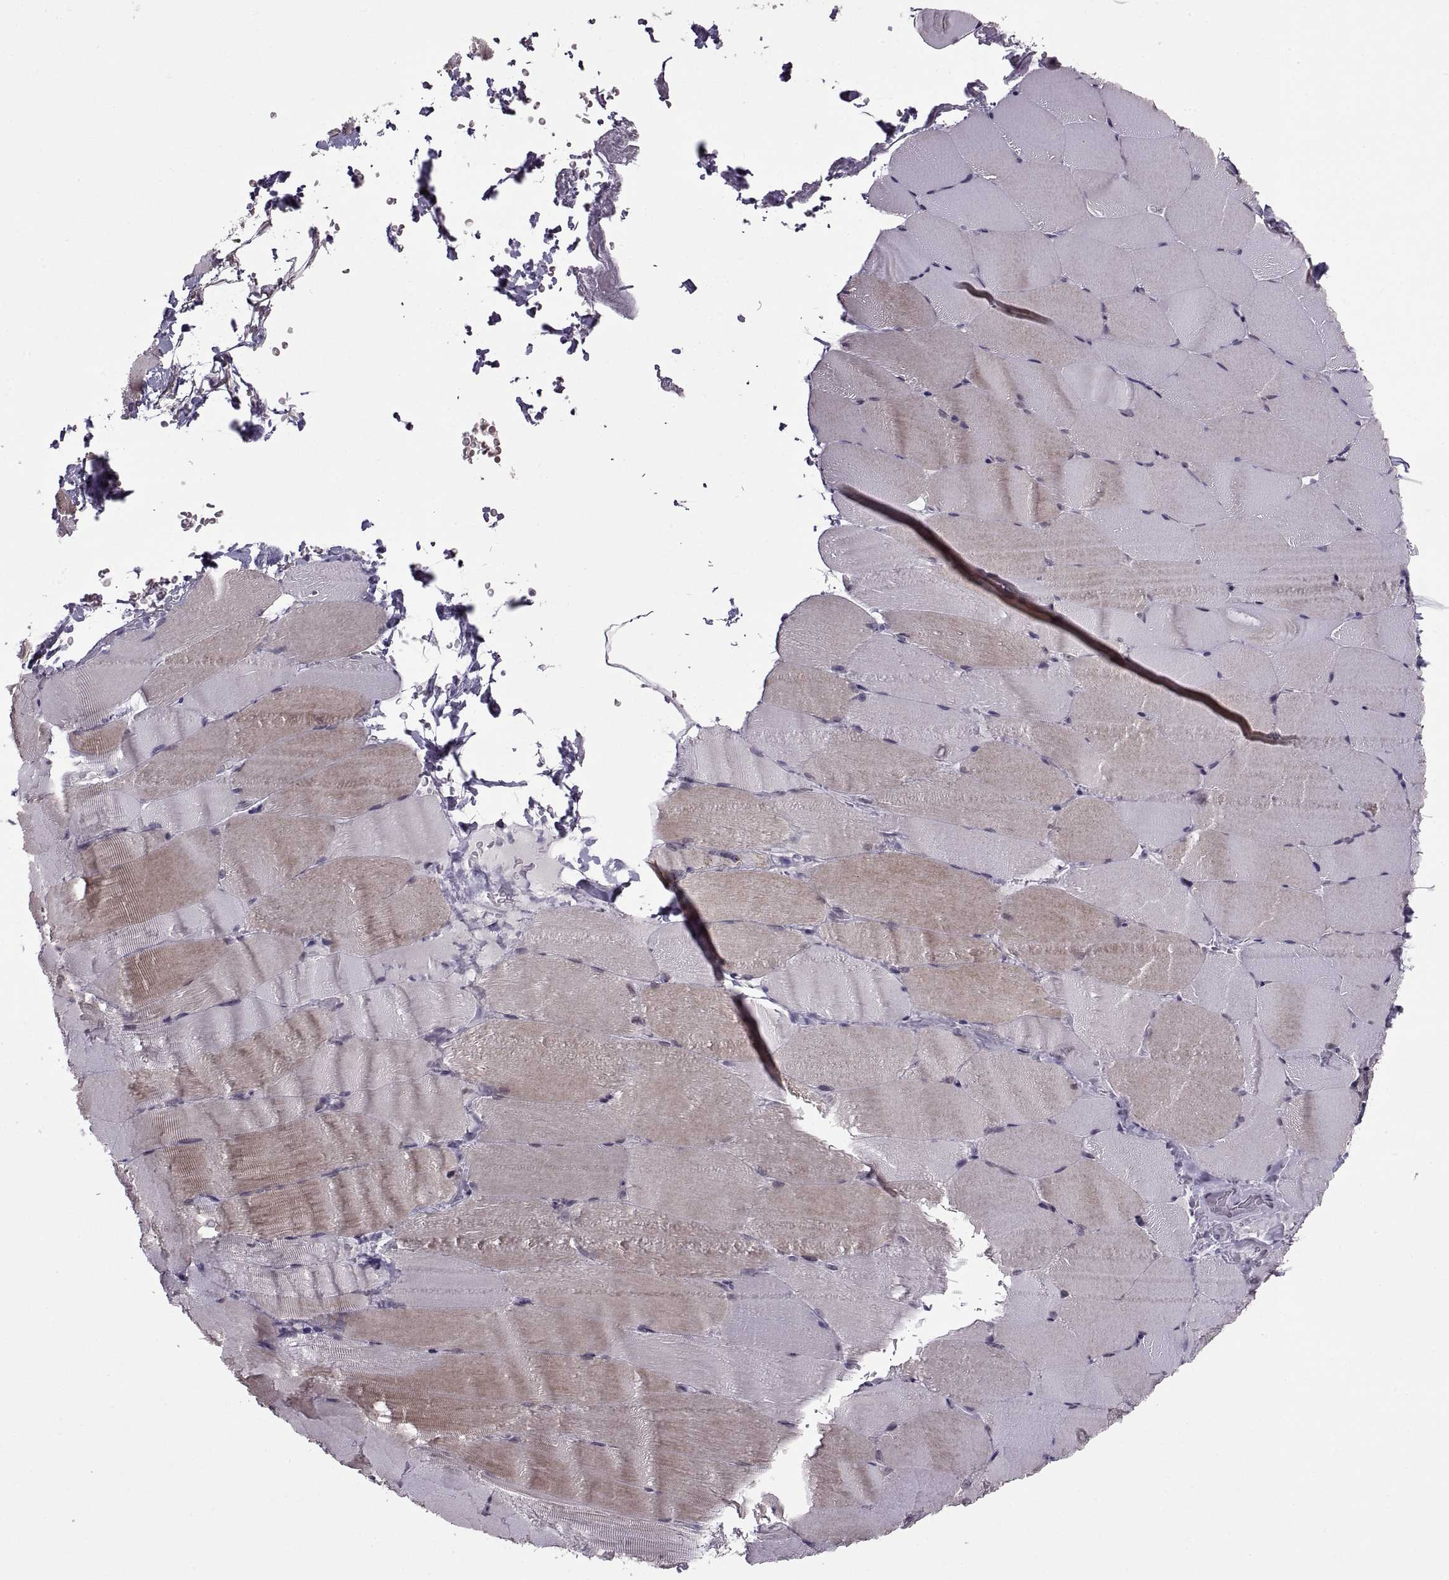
{"staining": {"intensity": "weak", "quantity": "<25%", "location": "cytoplasmic/membranous"}, "tissue": "skeletal muscle", "cell_type": "Myocytes", "image_type": "normal", "snomed": [{"axis": "morphology", "description": "Normal tissue, NOS"}, {"axis": "topography", "description": "Skeletal muscle"}], "caption": "An immunohistochemistry photomicrograph of benign skeletal muscle is shown. There is no staining in myocytes of skeletal muscle. The staining was performed using DAB to visualize the protein expression in brown, while the nuclei were stained in blue with hematoxylin (Magnification: 20x).", "gene": "OTP", "patient": {"sex": "female", "age": 37}}